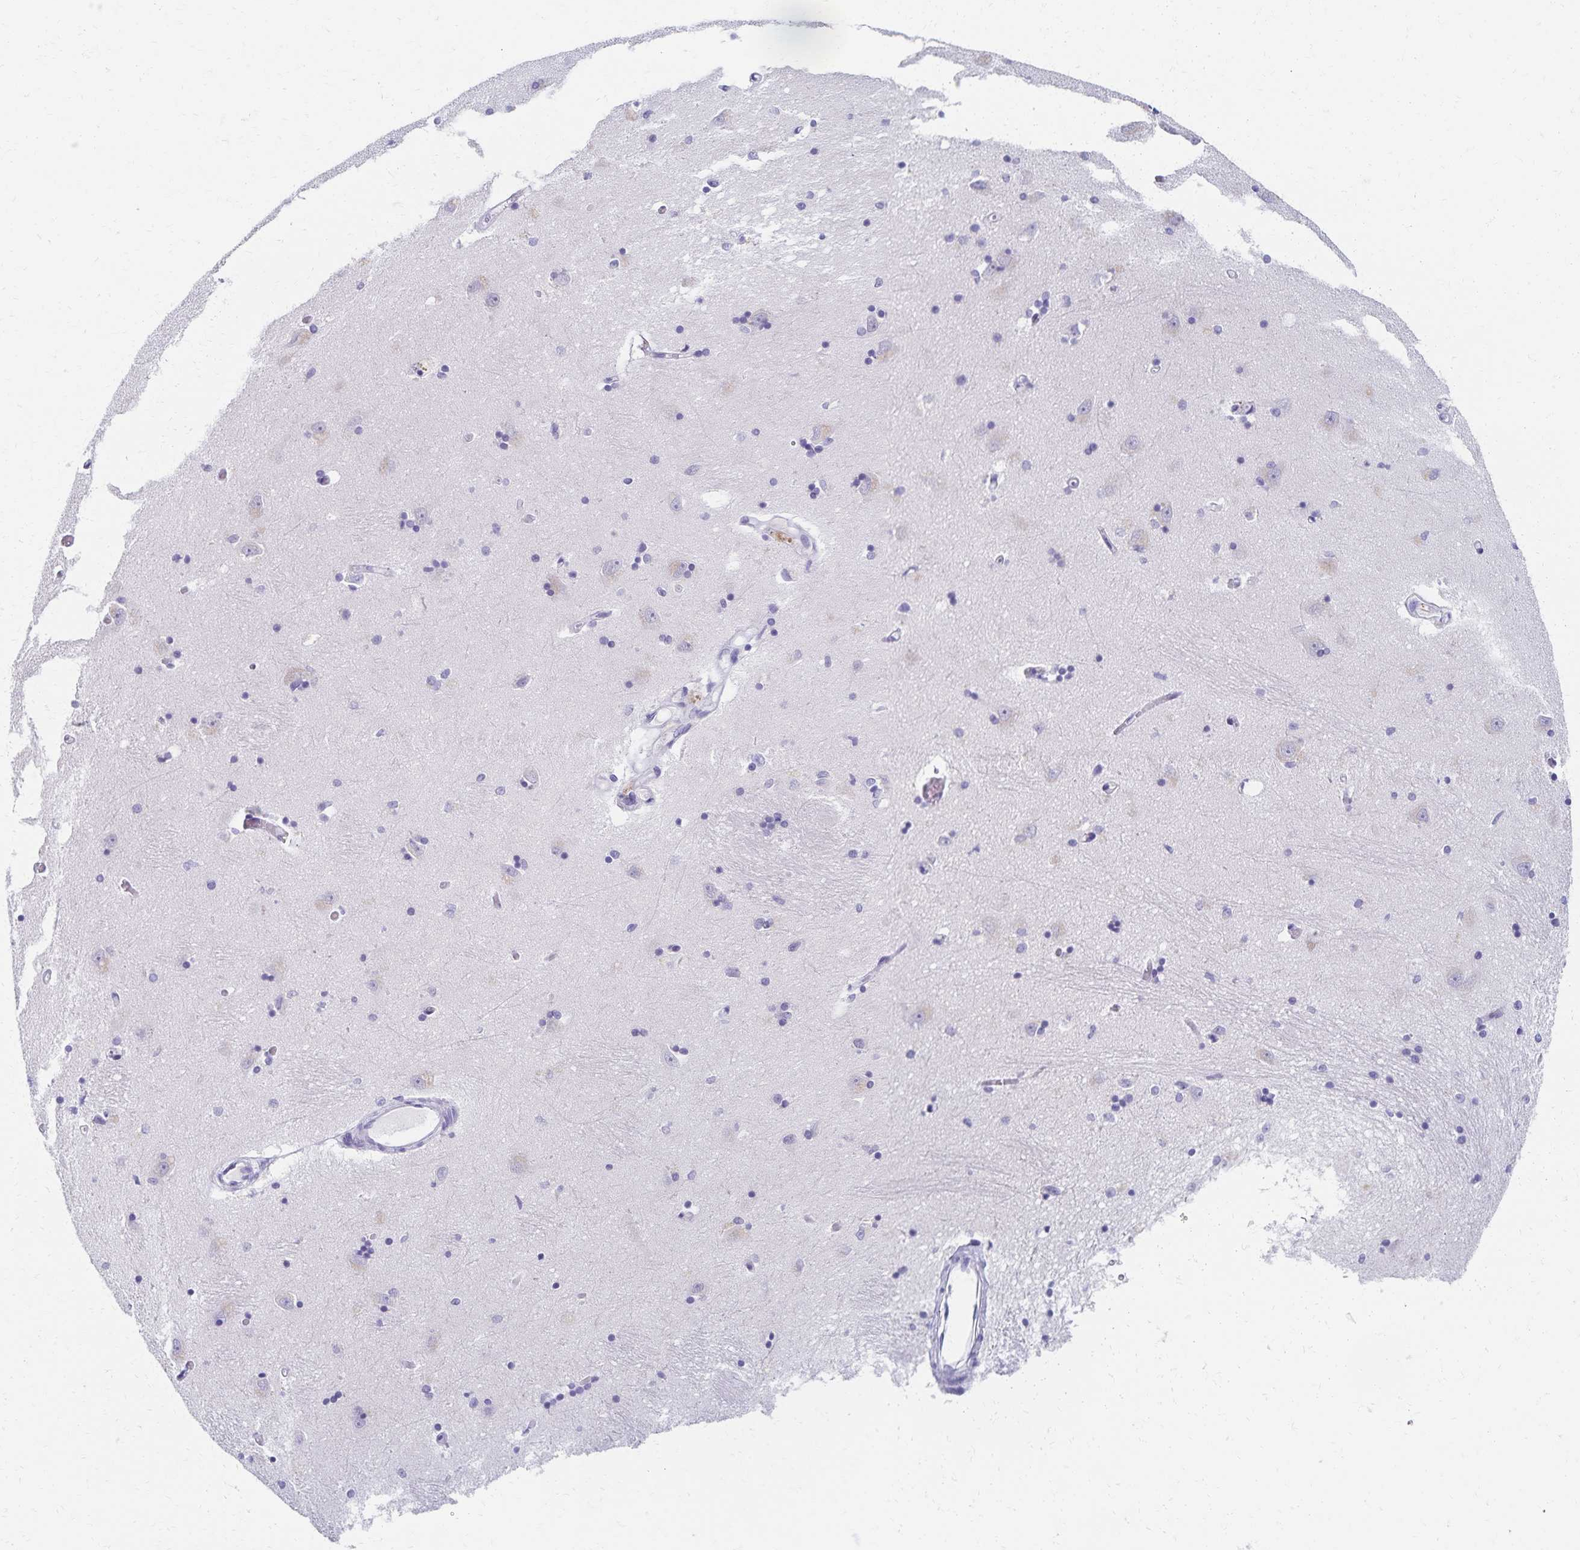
{"staining": {"intensity": "negative", "quantity": "none", "location": "none"}, "tissue": "caudate", "cell_type": "Glial cells", "image_type": "normal", "snomed": [{"axis": "morphology", "description": "Normal tissue, NOS"}, {"axis": "topography", "description": "Lateral ventricle wall"}, {"axis": "topography", "description": "Hippocampus"}], "caption": "Immunohistochemistry (IHC) micrograph of normal caudate: caudate stained with DAB reveals no significant protein expression in glial cells.", "gene": "C2orf50", "patient": {"sex": "female", "age": 63}}